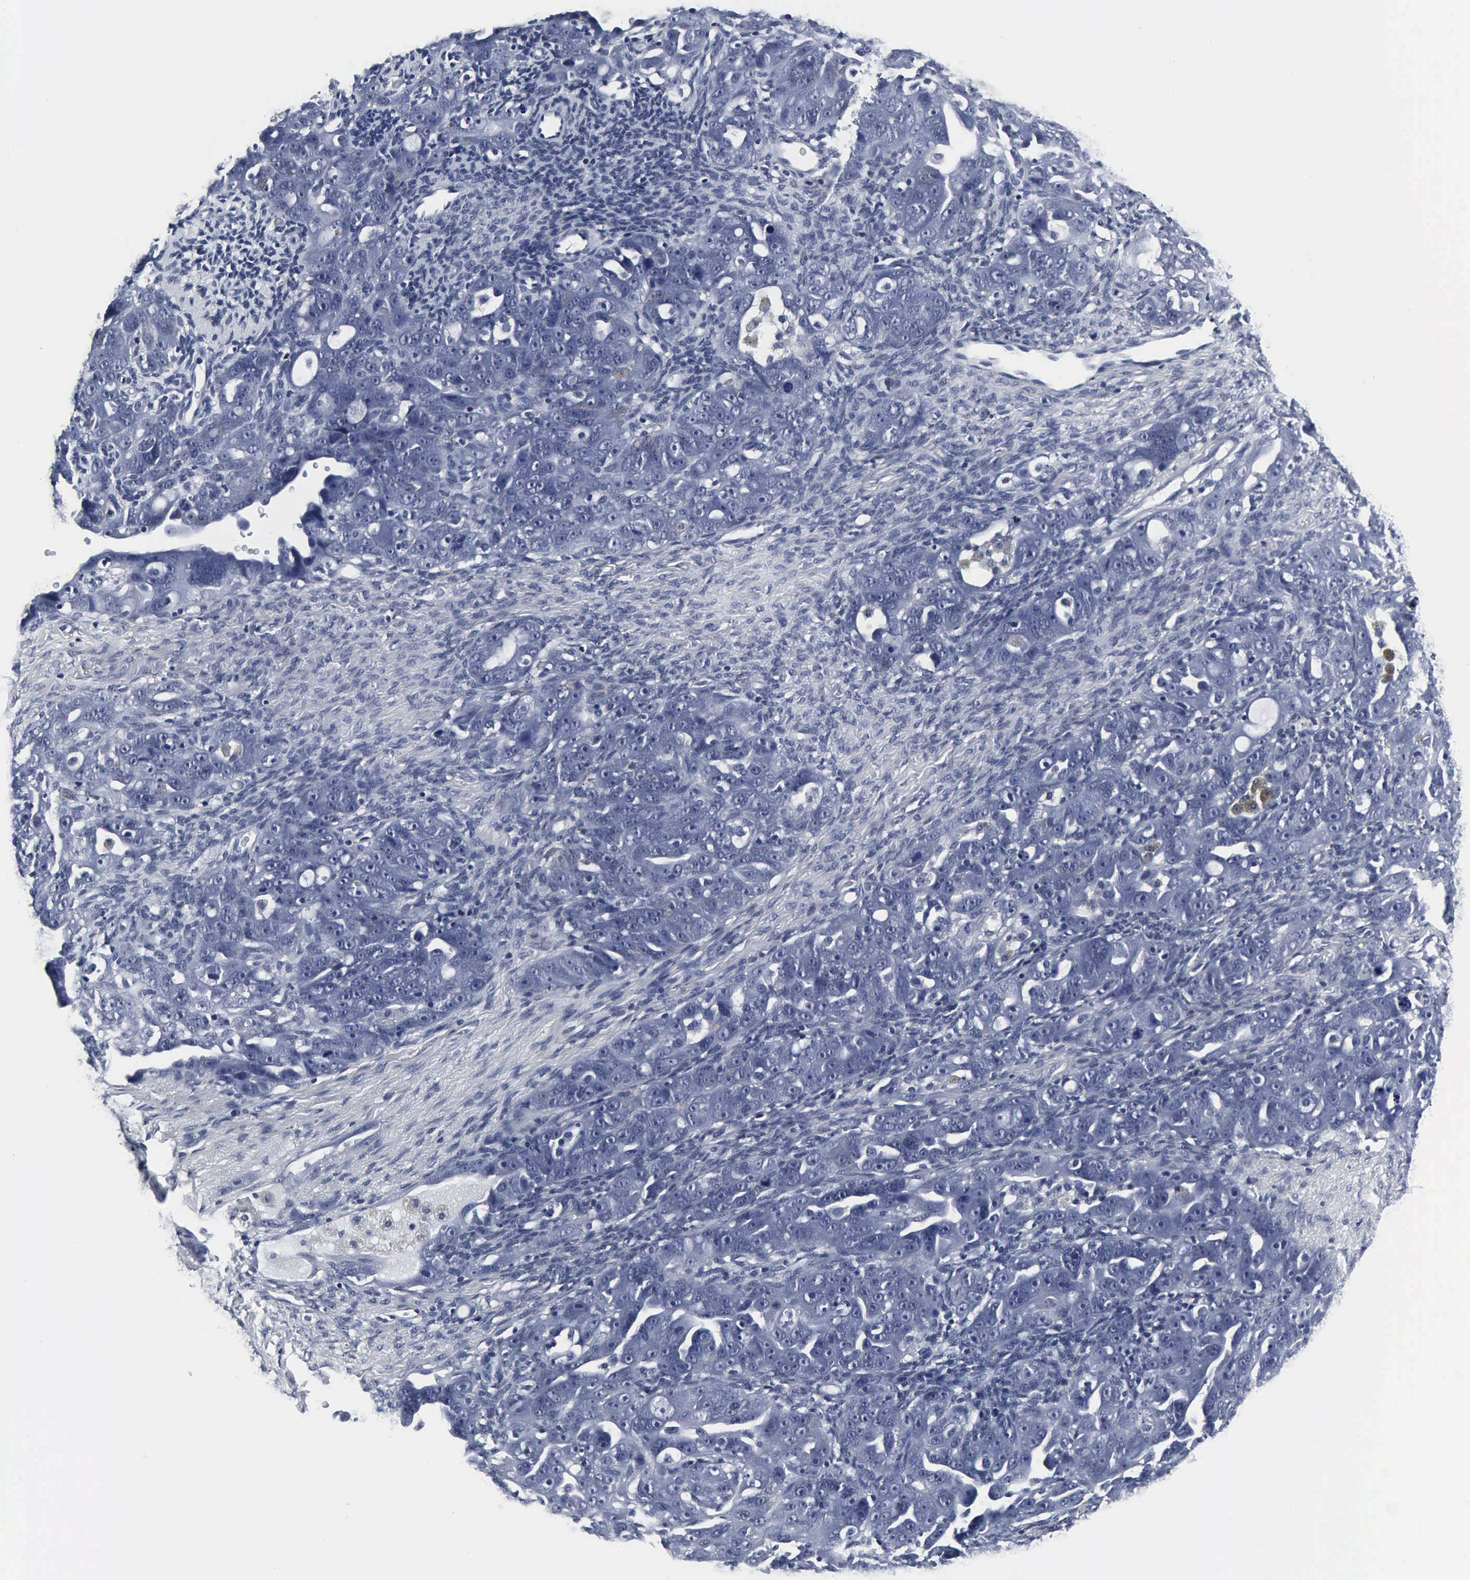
{"staining": {"intensity": "negative", "quantity": "none", "location": "none"}, "tissue": "ovarian cancer", "cell_type": "Tumor cells", "image_type": "cancer", "snomed": [{"axis": "morphology", "description": "Cystadenocarcinoma, serous, NOS"}, {"axis": "topography", "description": "Ovary"}], "caption": "A high-resolution photomicrograph shows IHC staining of ovarian serous cystadenocarcinoma, which demonstrates no significant positivity in tumor cells.", "gene": "SNAP25", "patient": {"sex": "female", "age": 66}}